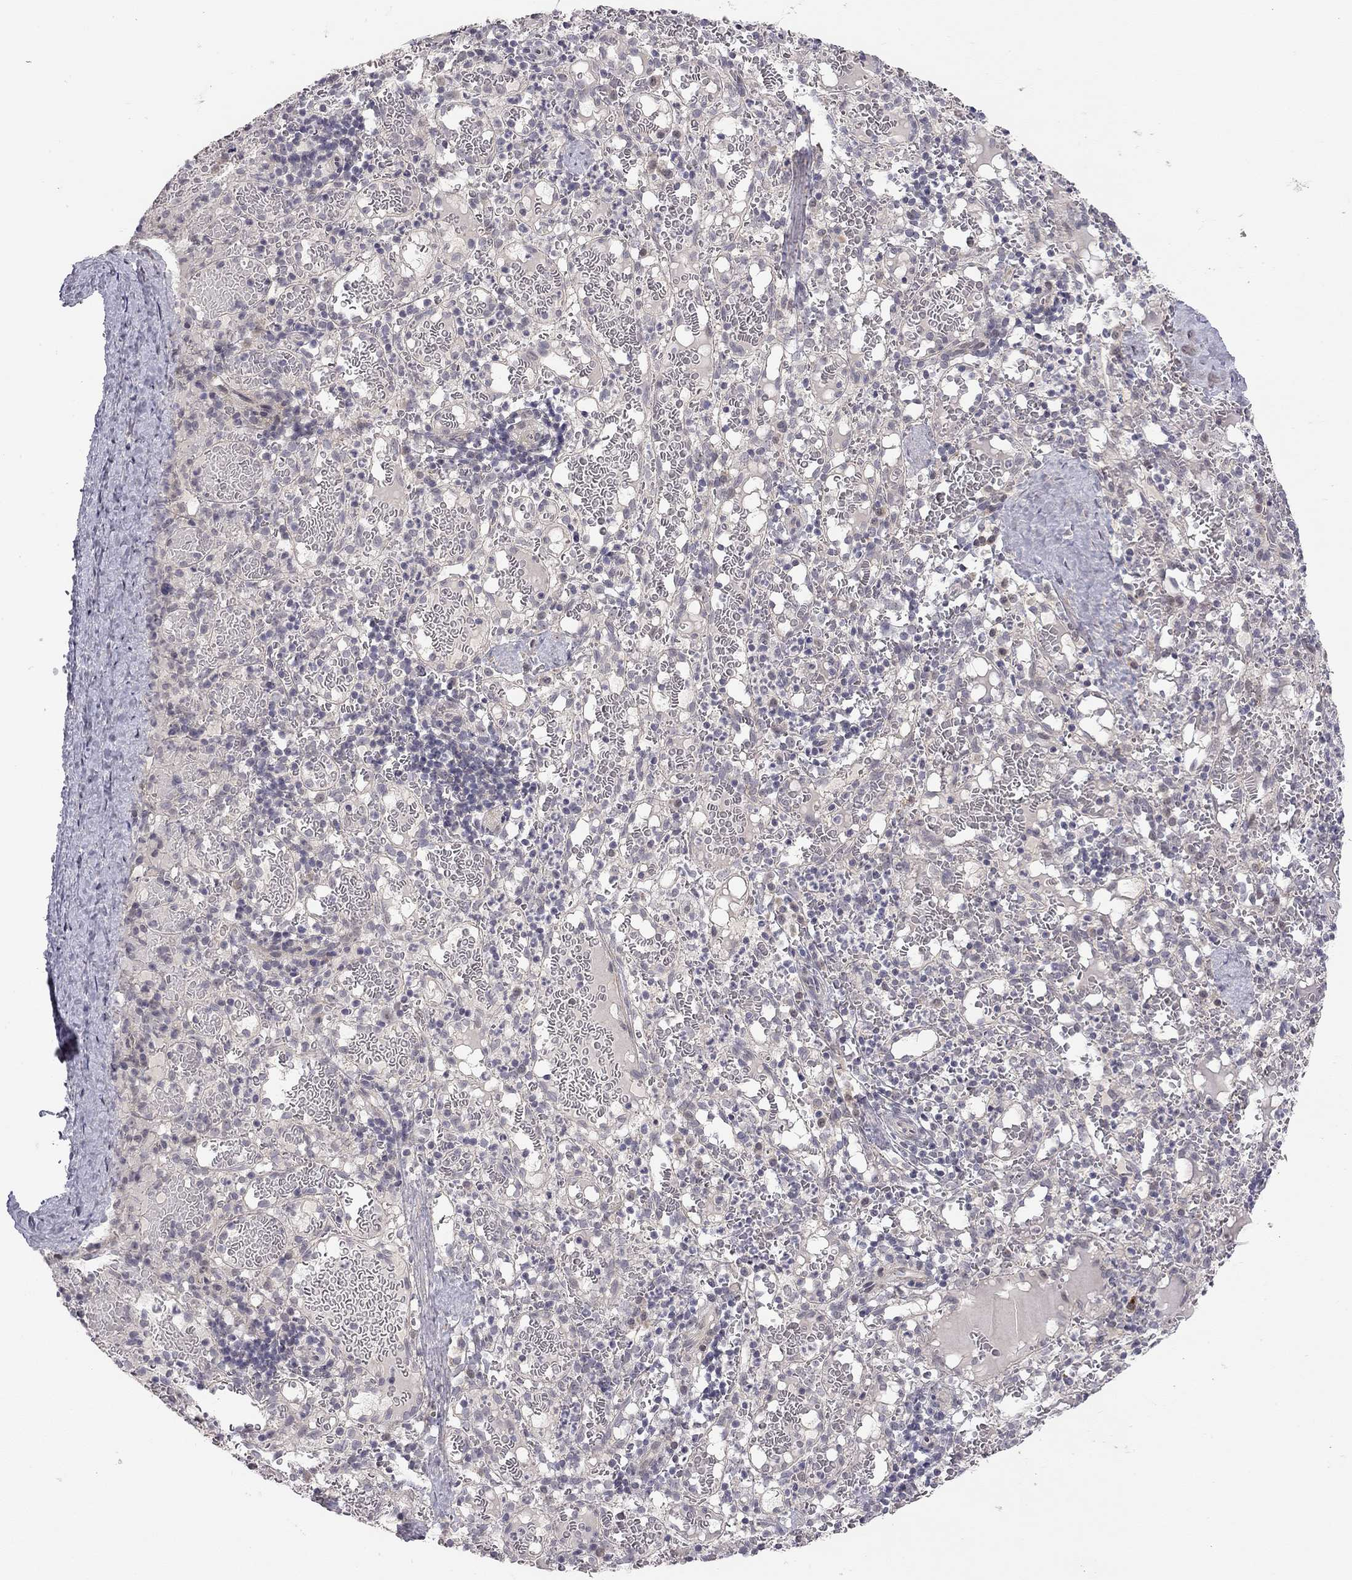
{"staining": {"intensity": "negative", "quantity": "none", "location": "none"}, "tissue": "spleen", "cell_type": "Cells in red pulp", "image_type": "normal", "snomed": [{"axis": "morphology", "description": "Normal tissue, NOS"}, {"axis": "topography", "description": "Spleen"}], "caption": "IHC histopathology image of normal spleen: human spleen stained with DAB reveals no significant protein staining in cells in red pulp.", "gene": "STXBP6", "patient": {"sex": "male", "age": 11}}